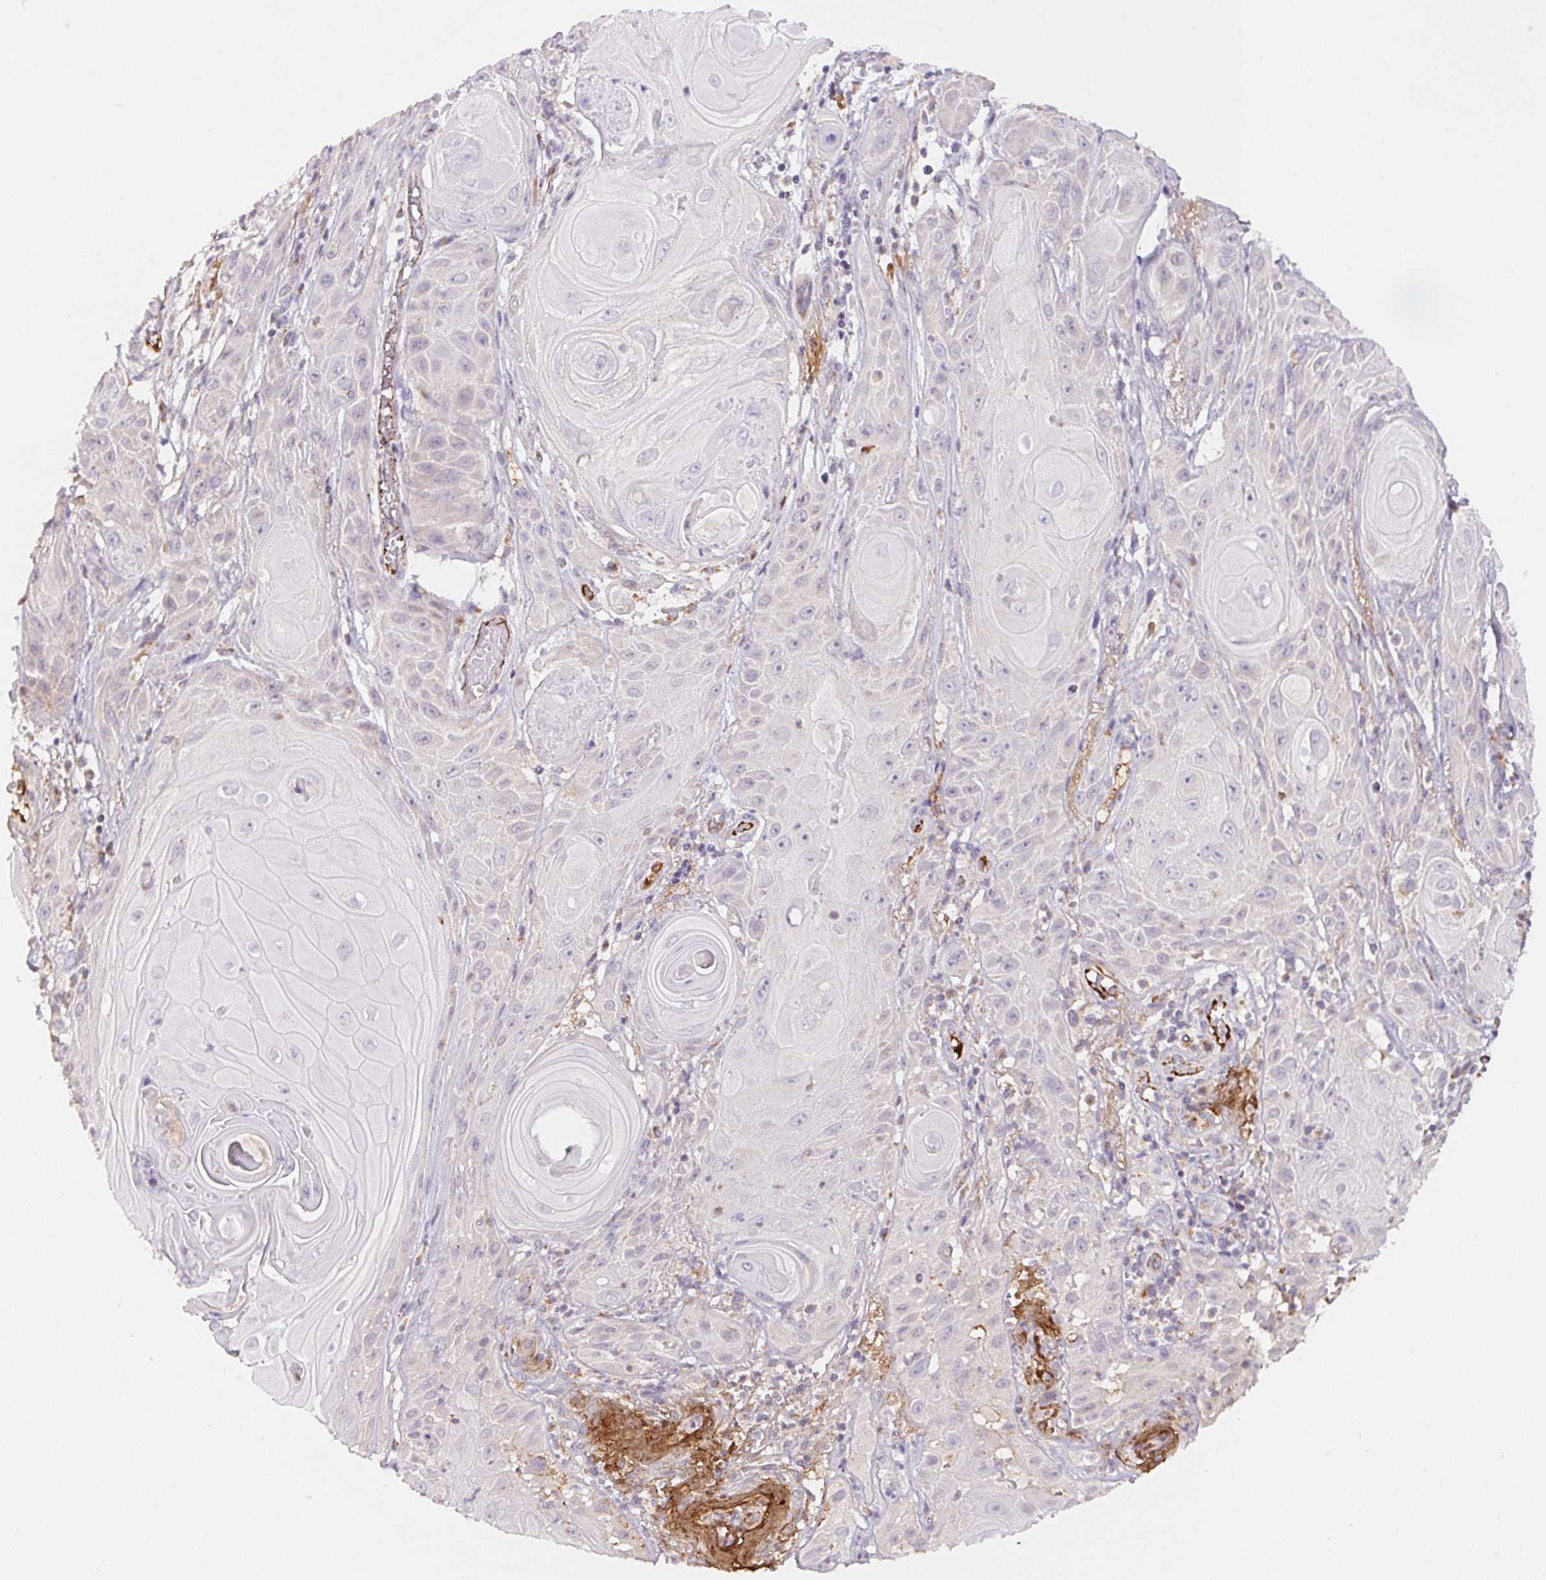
{"staining": {"intensity": "negative", "quantity": "none", "location": "none"}, "tissue": "skin cancer", "cell_type": "Tumor cells", "image_type": "cancer", "snomed": [{"axis": "morphology", "description": "Squamous cell carcinoma, NOS"}, {"axis": "topography", "description": "Skin"}], "caption": "Tumor cells show no significant protein positivity in skin cancer (squamous cell carcinoma).", "gene": "EMC6", "patient": {"sex": "male", "age": 62}}